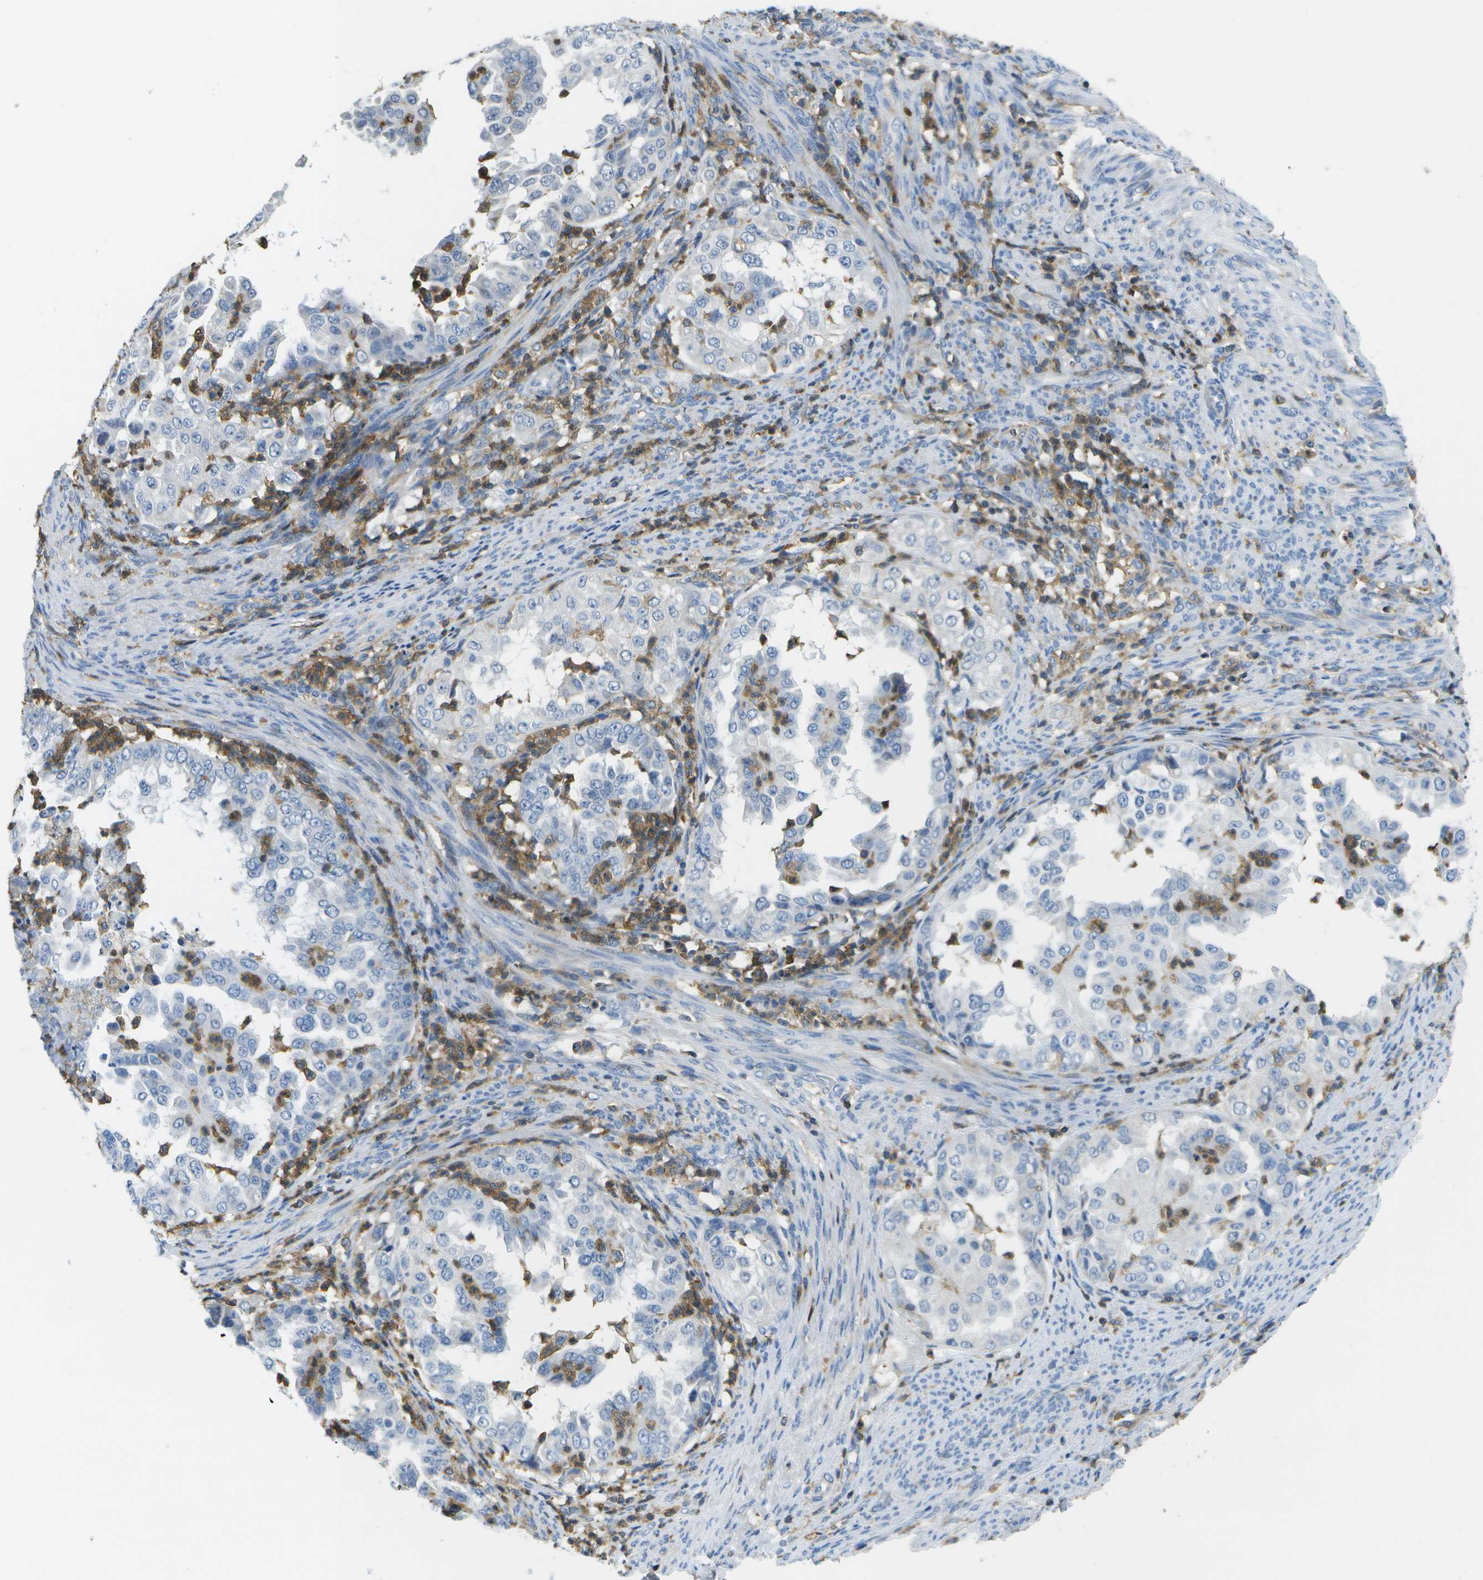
{"staining": {"intensity": "negative", "quantity": "none", "location": "none"}, "tissue": "endometrial cancer", "cell_type": "Tumor cells", "image_type": "cancer", "snomed": [{"axis": "morphology", "description": "Adenocarcinoma, NOS"}, {"axis": "topography", "description": "Endometrium"}], "caption": "This is an IHC histopathology image of human endometrial adenocarcinoma. There is no staining in tumor cells.", "gene": "RCSD1", "patient": {"sex": "female", "age": 85}}